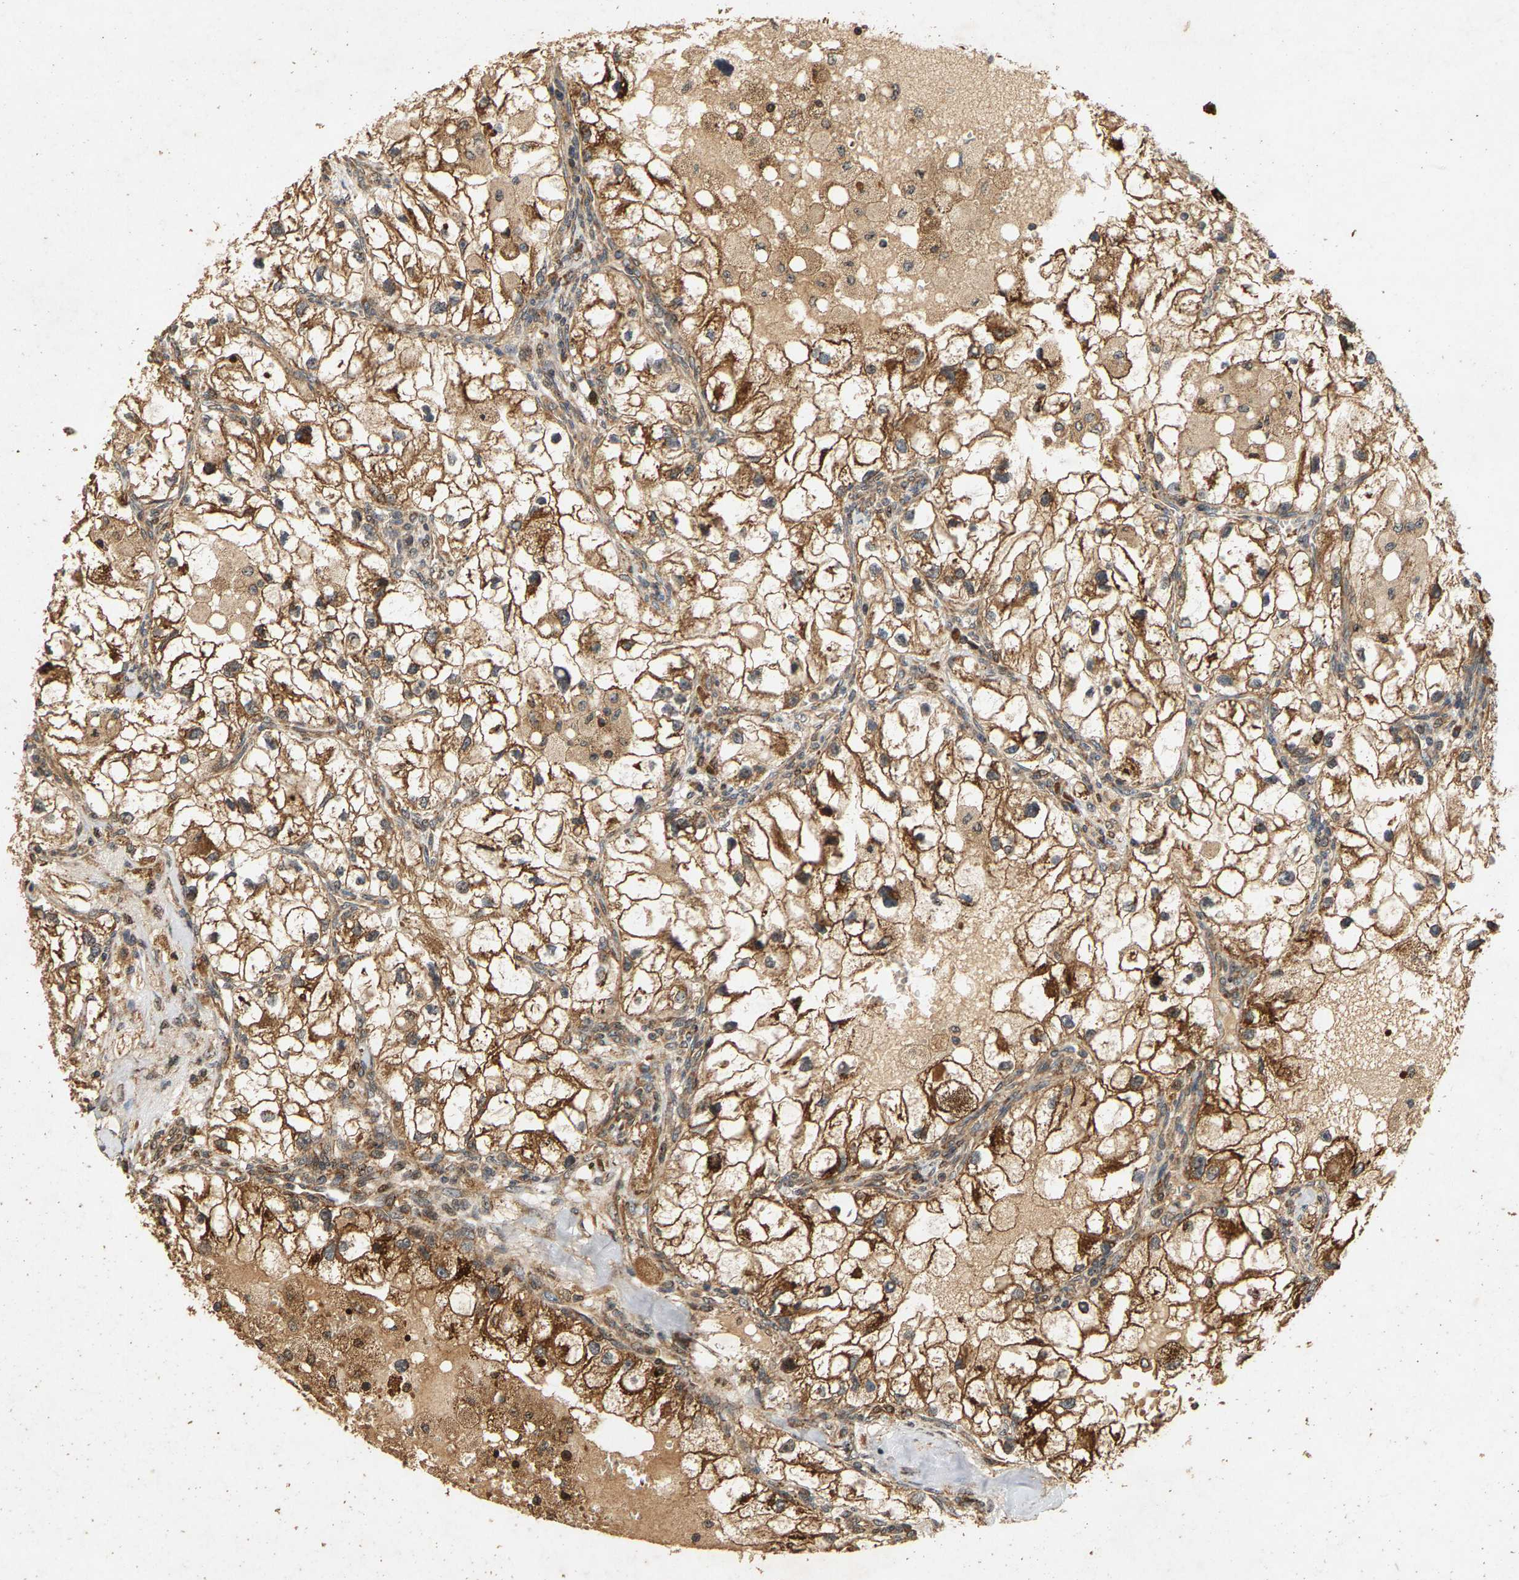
{"staining": {"intensity": "moderate", "quantity": ">75%", "location": "cytoplasmic/membranous"}, "tissue": "renal cancer", "cell_type": "Tumor cells", "image_type": "cancer", "snomed": [{"axis": "morphology", "description": "Adenocarcinoma, NOS"}, {"axis": "topography", "description": "Kidney"}], "caption": "IHC (DAB (3,3'-diaminobenzidine)) staining of adenocarcinoma (renal) shows moderate cytoplasmic/membranous protein expression in approximately >75% of tumor cells.", "gene": "CIDEC", "patient": {"sex": "female", "age": 70}}